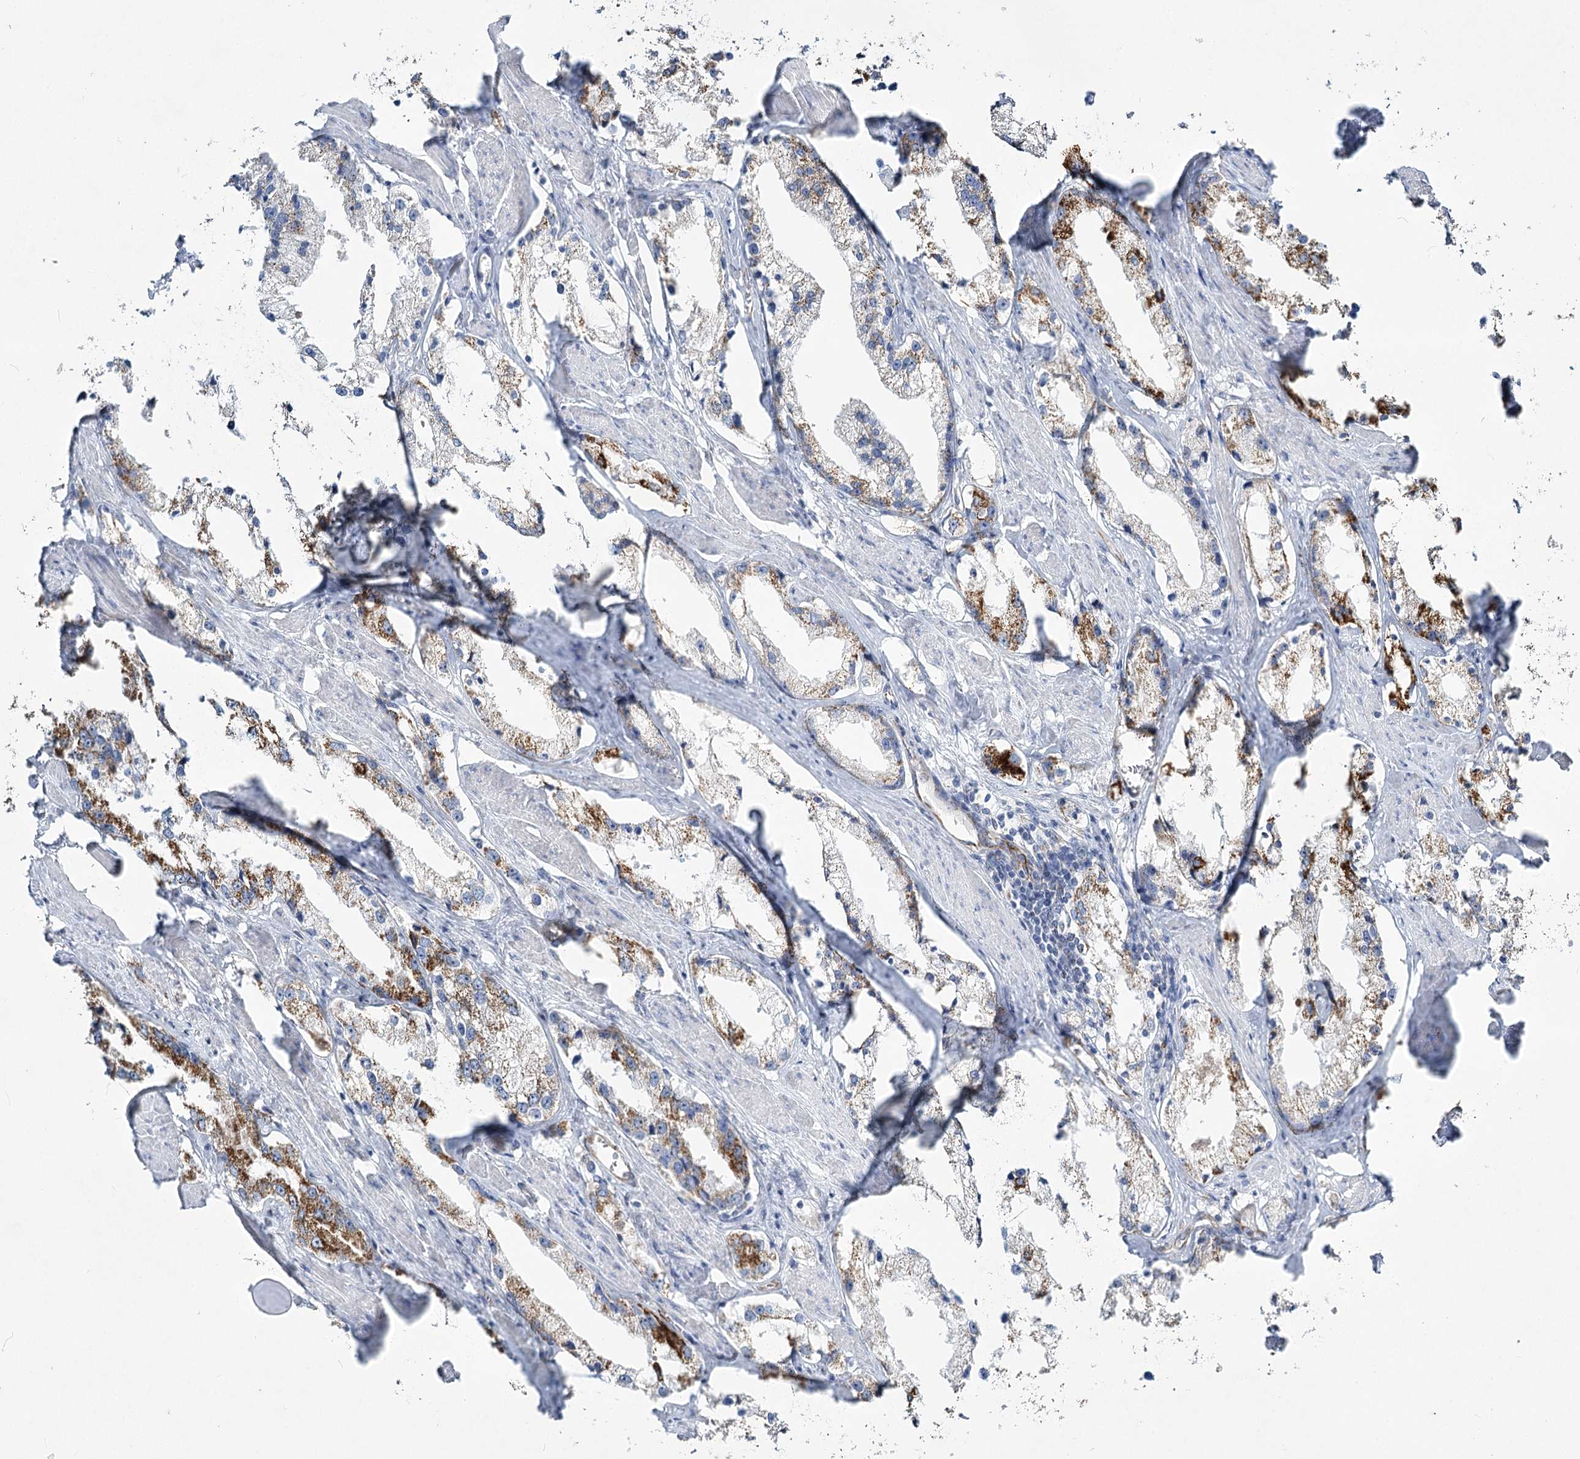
{"staining": {"intensity": "strong", "quantity": "25%-75%", "location": "cytoplasmic/membranous"}, "tissue": "prostate cancer", "cell_type": "Tumor cells", "image_type": "cancer", "snomed": [{"axis": "morphology", "description": "Adenocarcinoma, High grade"}, {"axis": "topography", "description": "Prostate"}], "caption": "This micrograph demonstrates IHC staining of prostate cancer, with high strong cytoplasmic/membranous positivity in approximately 25%-75% of tumor cells.", "gene": "DHTKD1", "patient": {"sex": "male", "age": 66}}